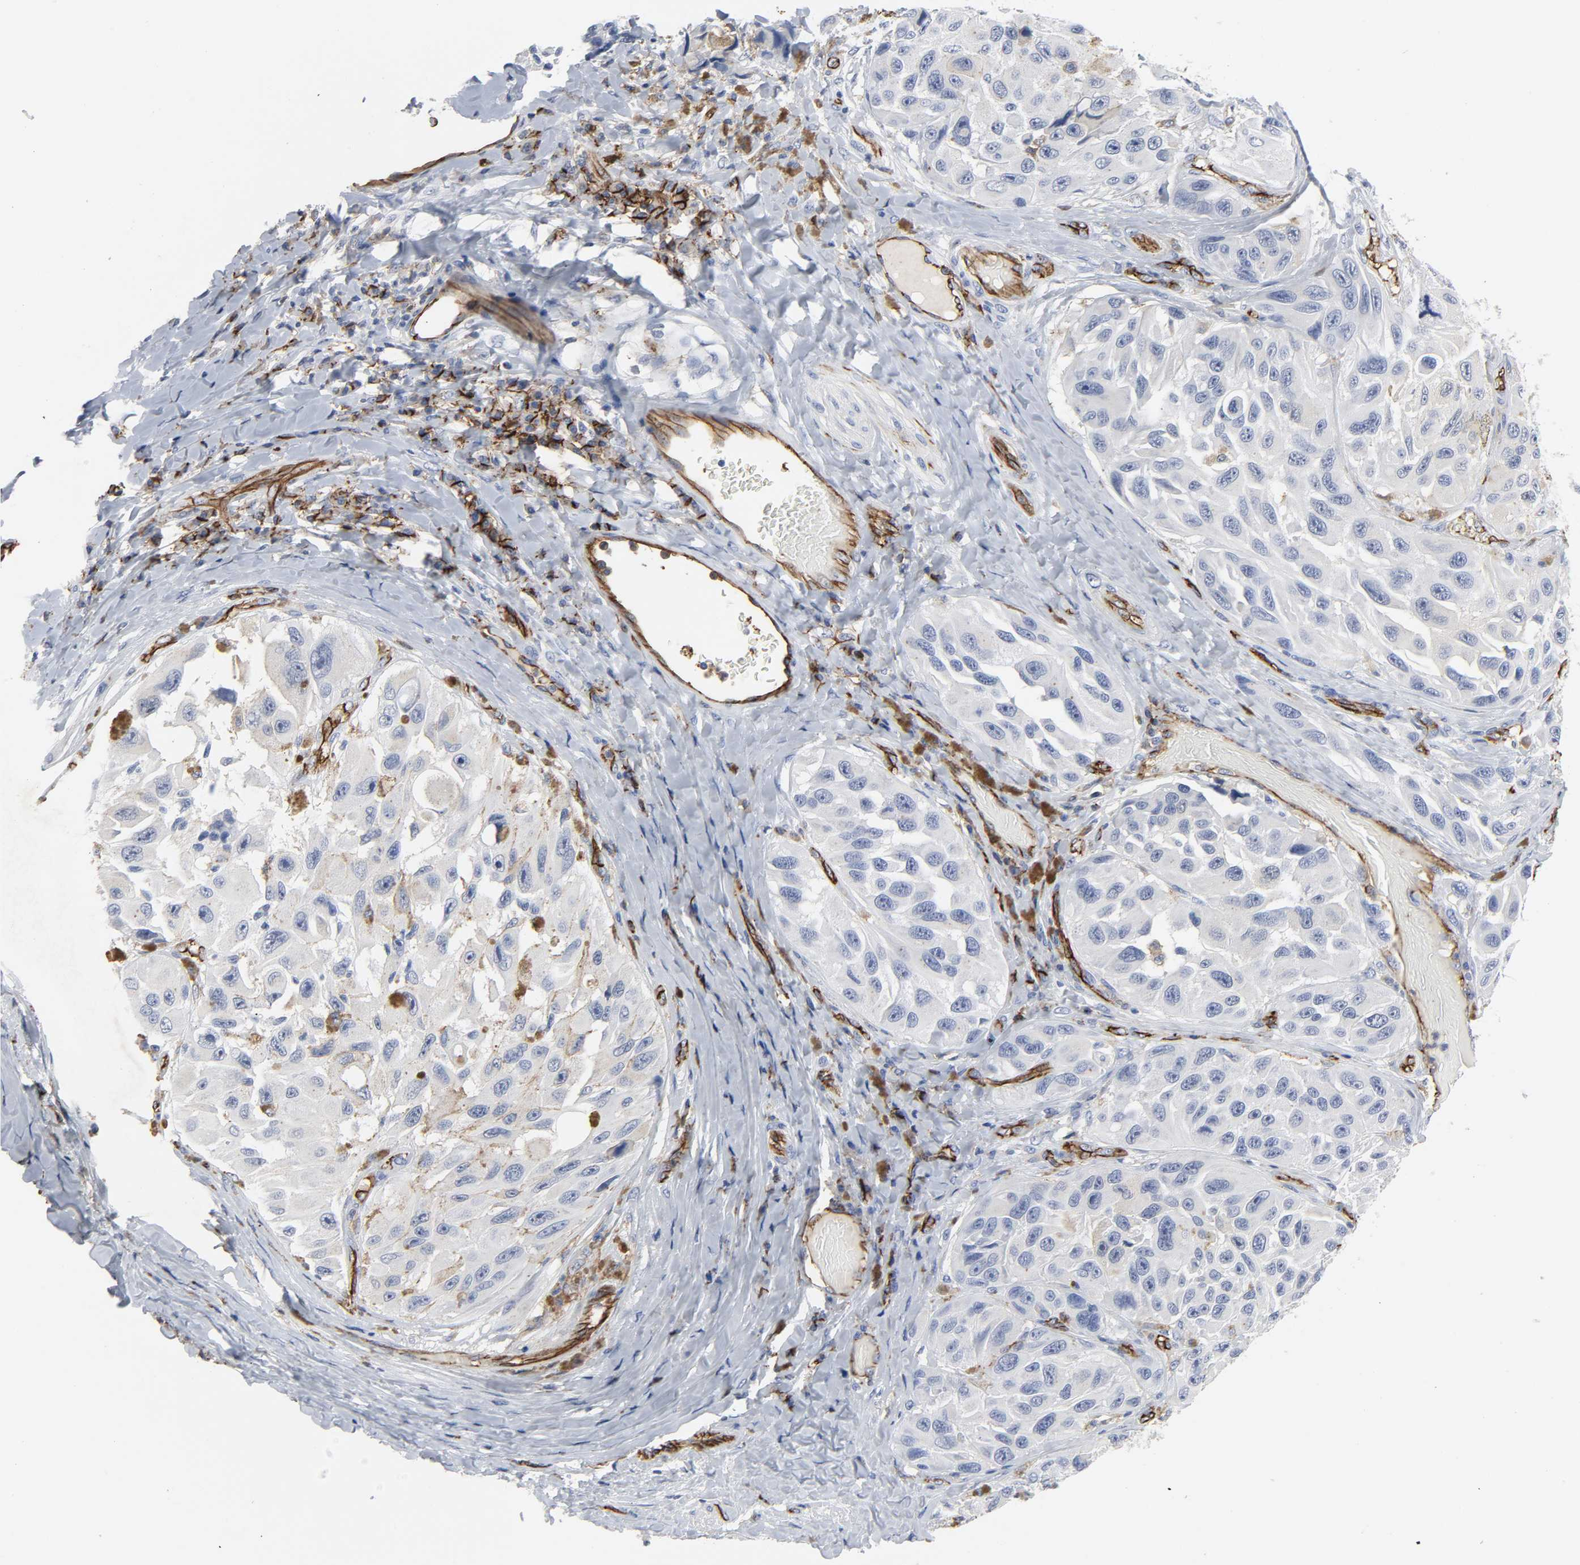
{"staining": {"intensity": "negative", "quantity": "none", "location": "none"}, "tissue": "melanoma", "cell_type": "Tumor cells", "image_type": "cancer", "snomed": [{"axis": "morphology", "description": "Malignant melanoma, NOS"}, {"axis": "topography", "description": "Skin"}], "caption": "Tumor cells show no significant expression in melanoma.", "gene": "PECAM1", "patient": {"sex": "female", "age": 73}}